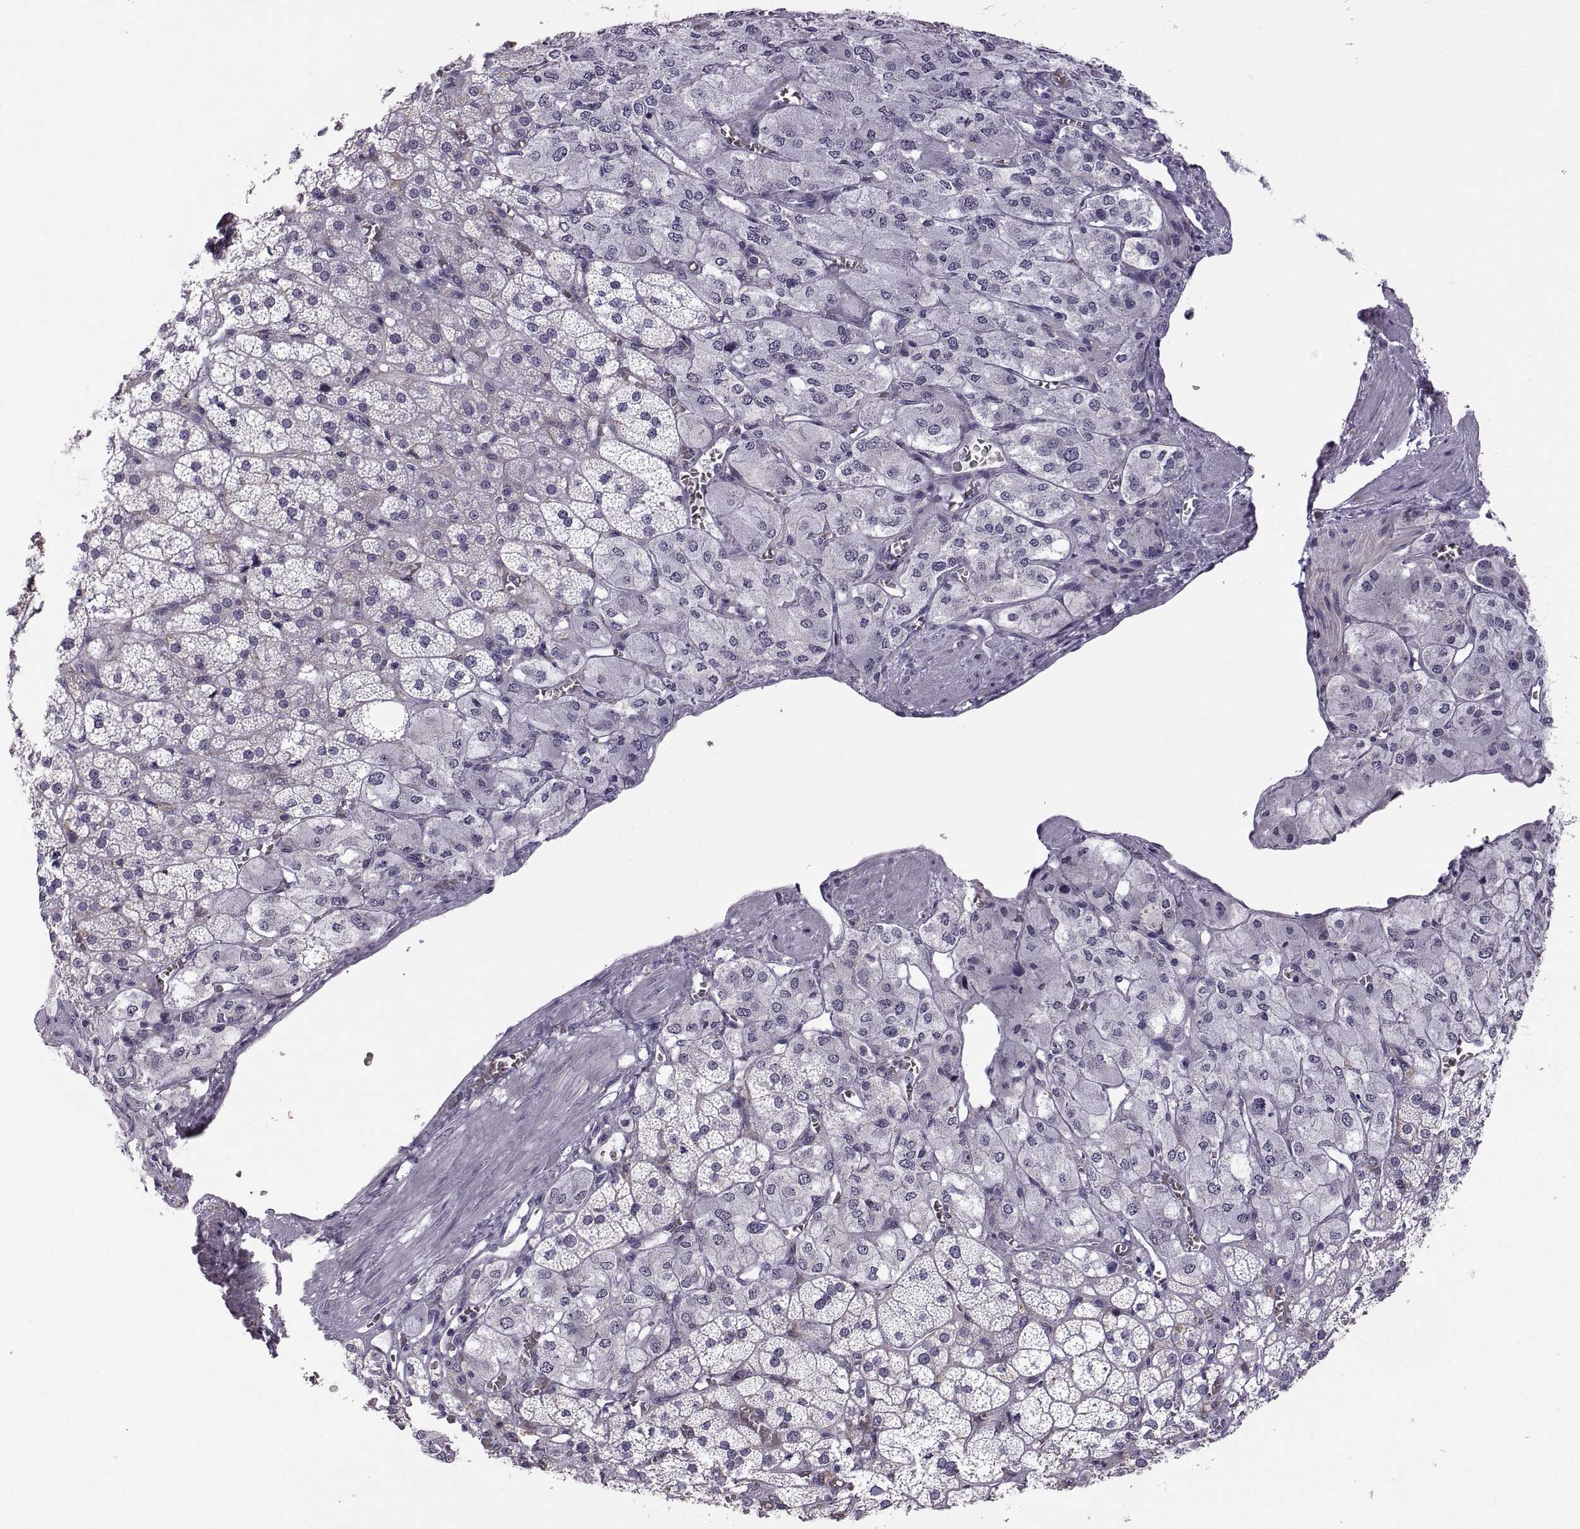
{"staining": {"intensity": "negative", "quantity": "none", "location": "none"}, "tissue": "adrenal gland", "cell_type": "Glandular cells", "image_type": "normal", "snomed": [{"axis": "morphology", "description": "Normal tissue, NOS"}, {"axis": "topography", "description": "Adrenal gland"}], "caption": "Immunohistochemistry image of unremarkable human adrenal gland stained for a protein (brown), which exhibits no positivity in glandular cells. (Stains: DAB IHC with hematoxylin counter stain, Microscopy: brightfield microscopy at high magnification).", "gene": "MEIOC", "patient": {"sex": "female", "age": 60}}